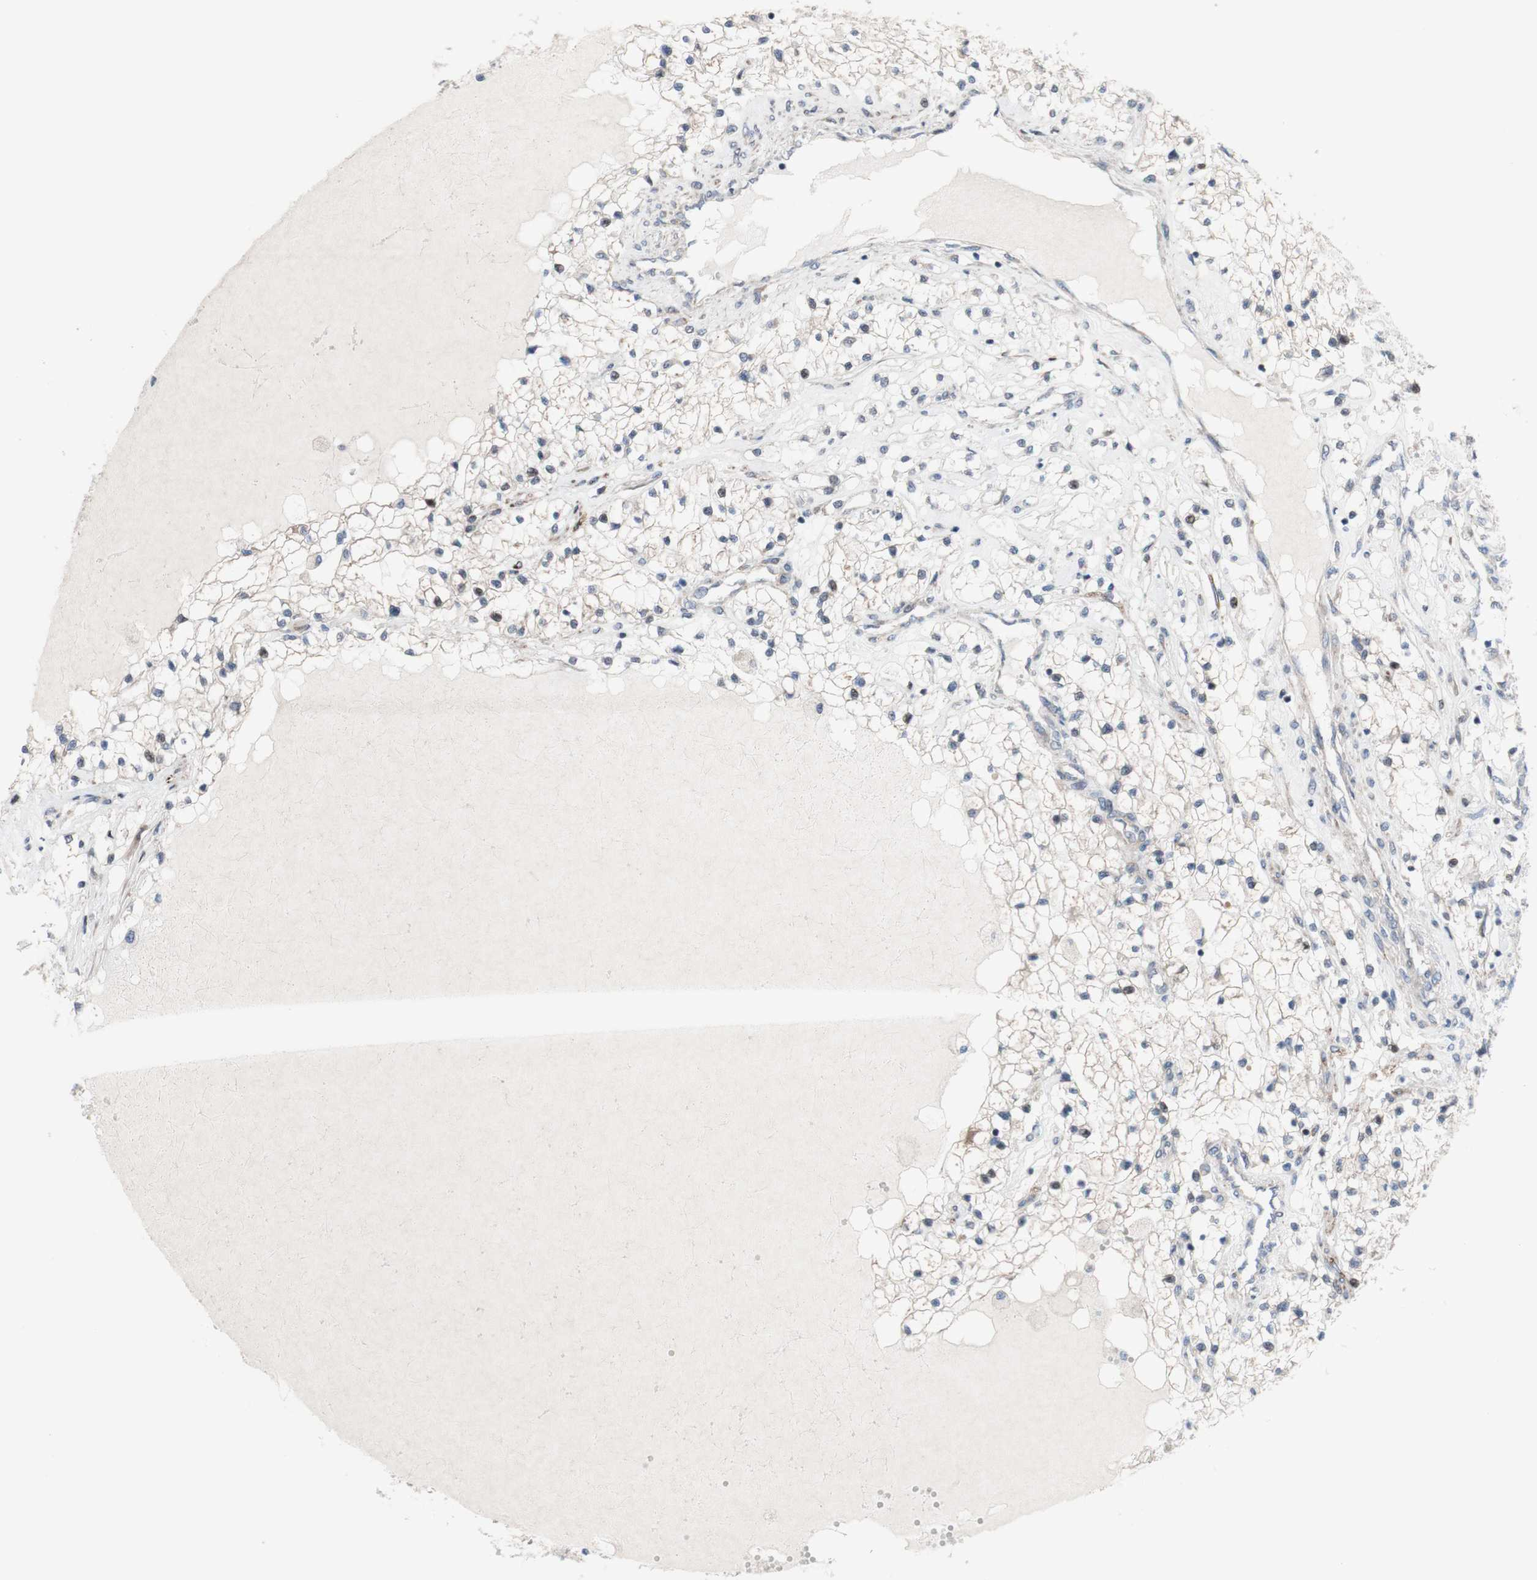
{"staining": {"intensity": "negative", "quantity": "none", "location": "none"}, "tissue": "renal cancer", "cell_type": "Tumor cells", "image_type": "cancer", "snomed": [{"axis": "morphology", "description": "Adenocarcinoma, NOS"}, {"axis": "topography", "description": "Kidney"}], "caption": "This image is of renal cancer stained with IHC to label a protein in brown with the nuclei are counter-stained blue. There is no positivity in tumor cells.", "gene": "PHTF2", "patient": {"sex": "male", "age": 68}}